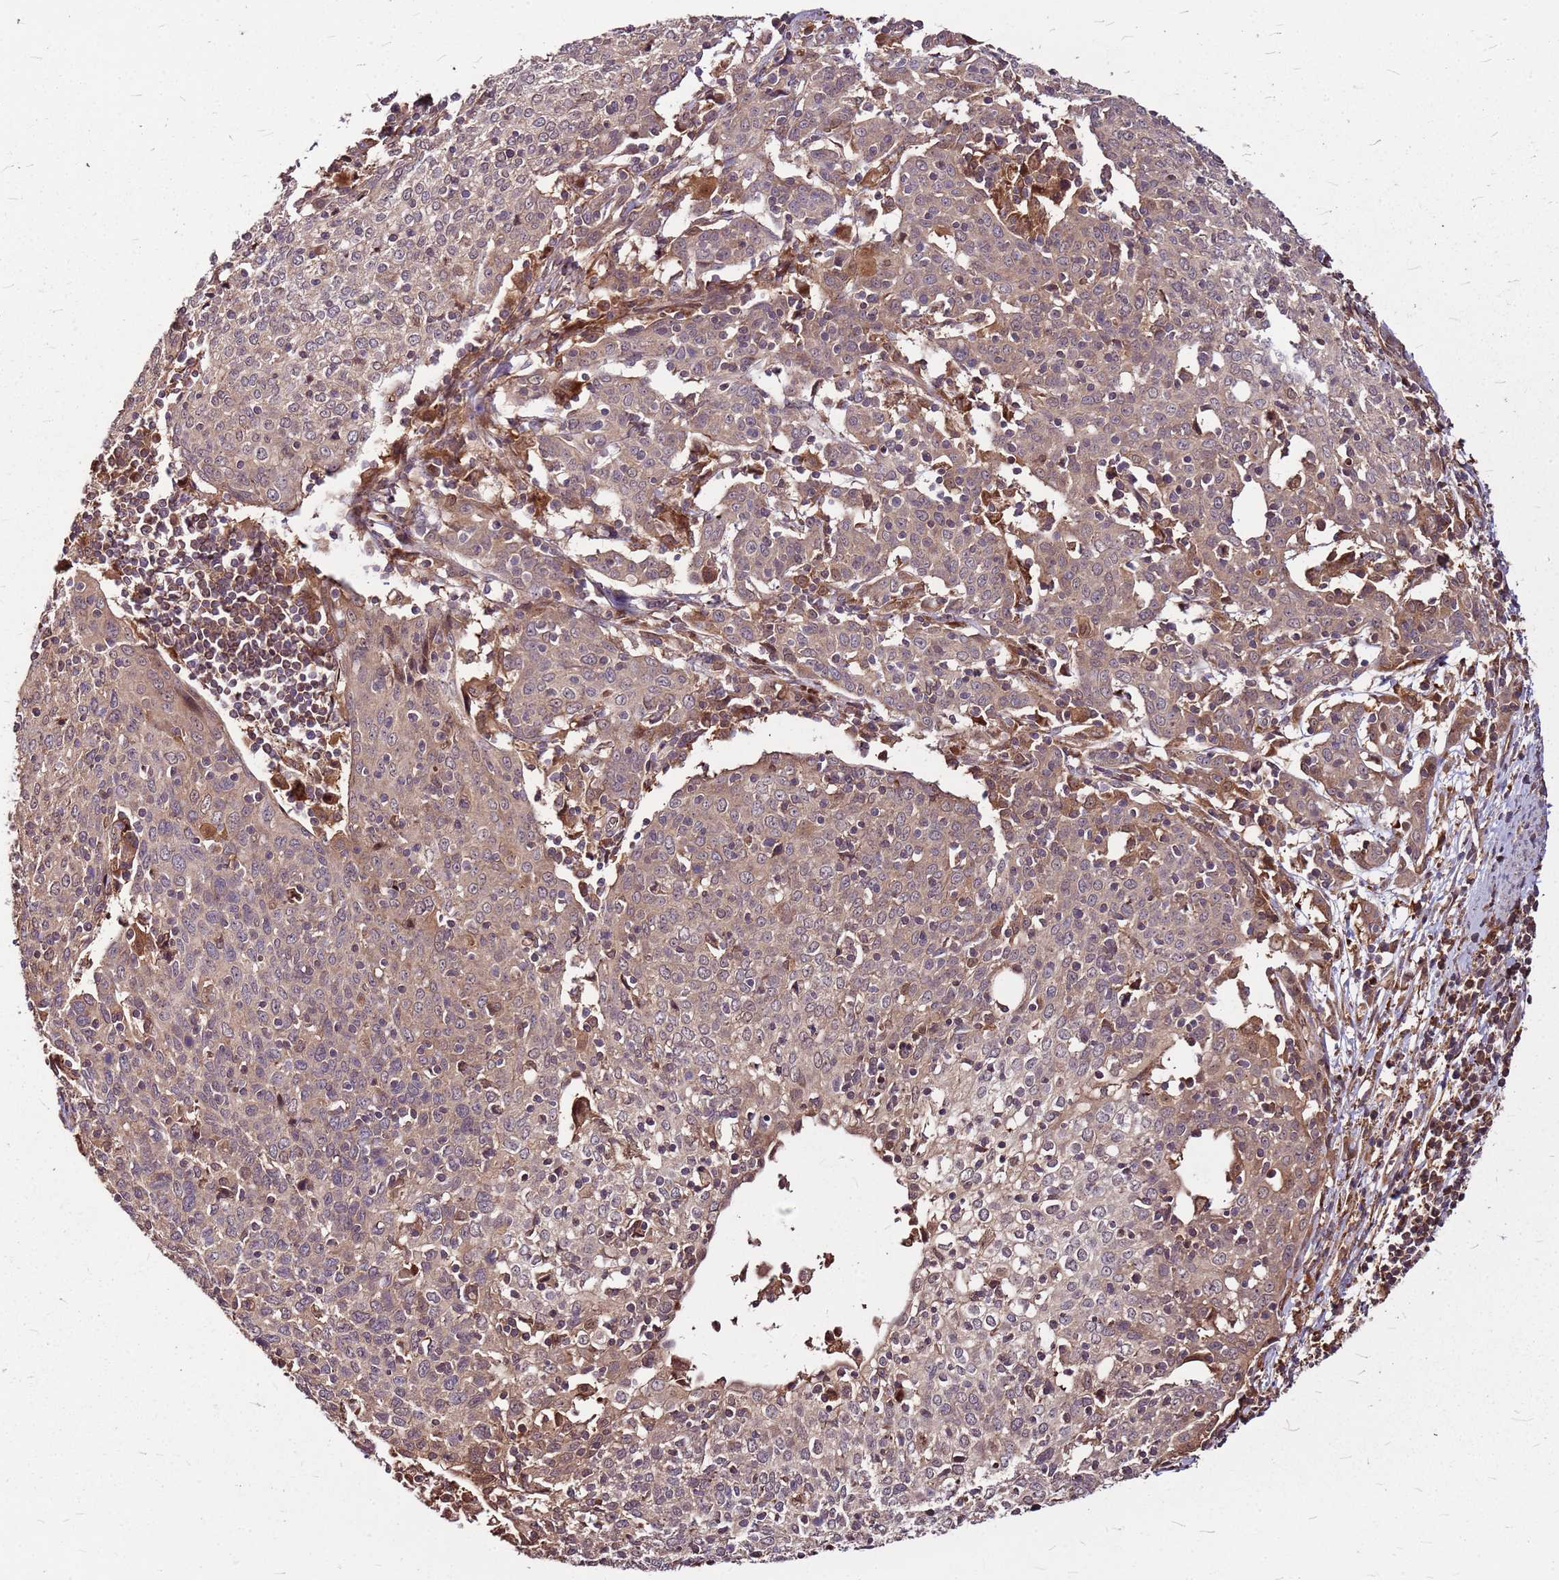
{"staining": {"intensity": "weak", "quantity": ">75%", "location": "cytoplasmic/membranous"}, "tissue": "cervical cancer", "cell_type": "Tumor cells", "image_type": "cancer", "snomed": [{"axis": "morphology", "description": "Squamous cell carcinoma, NOS"}, {"axis": "topography", "description": "Cervix"}], "caption": "Weak cytoplasmic/membranous positivity is appreciated in approximately >75% of tumor cells in squamous cell carcinoma (cervical).", "gene": "LYPLAL1", "patient": {"sex": "female", "age": 67}}